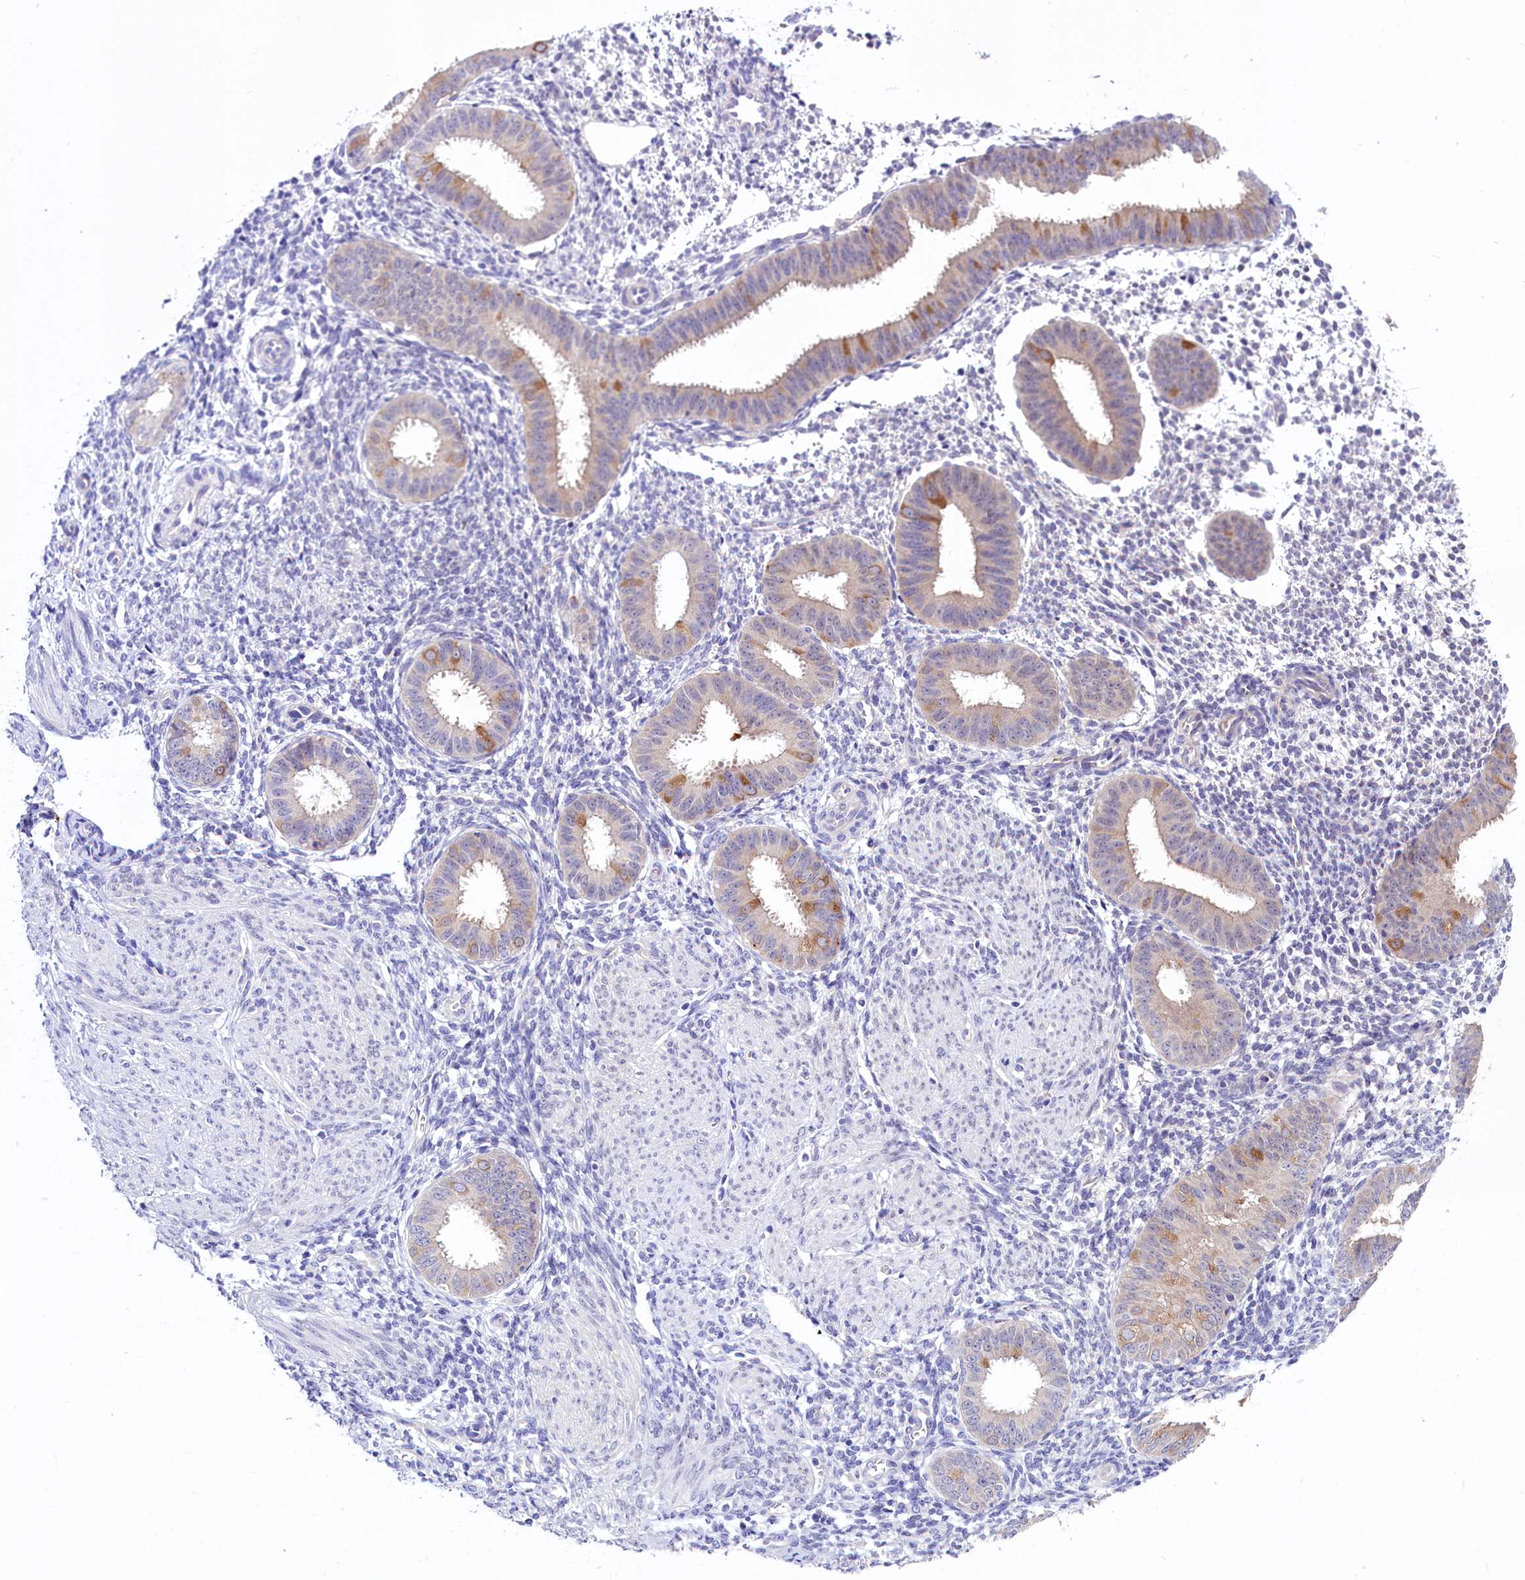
{"staining": {"intensity": "negative", "quantity": "none", "location": "none"}, "tissue": "endometrium", "cell_type": "Cells in endometrial stroma", "image_type": "normal", "snomed": [{"axis": "morphology", "description": "Normal tissue, NOS"}, {"axis": "topography", "description": "Uterus"}, {"axis": "topography", "description": "Endometrium"}], "caption": "An image of endometrium stained for a protein exhibits no brown staining in cells in endometrial stroma.", "gene": "ABHD5", "patient": {"sex": "female", "age": 48}}